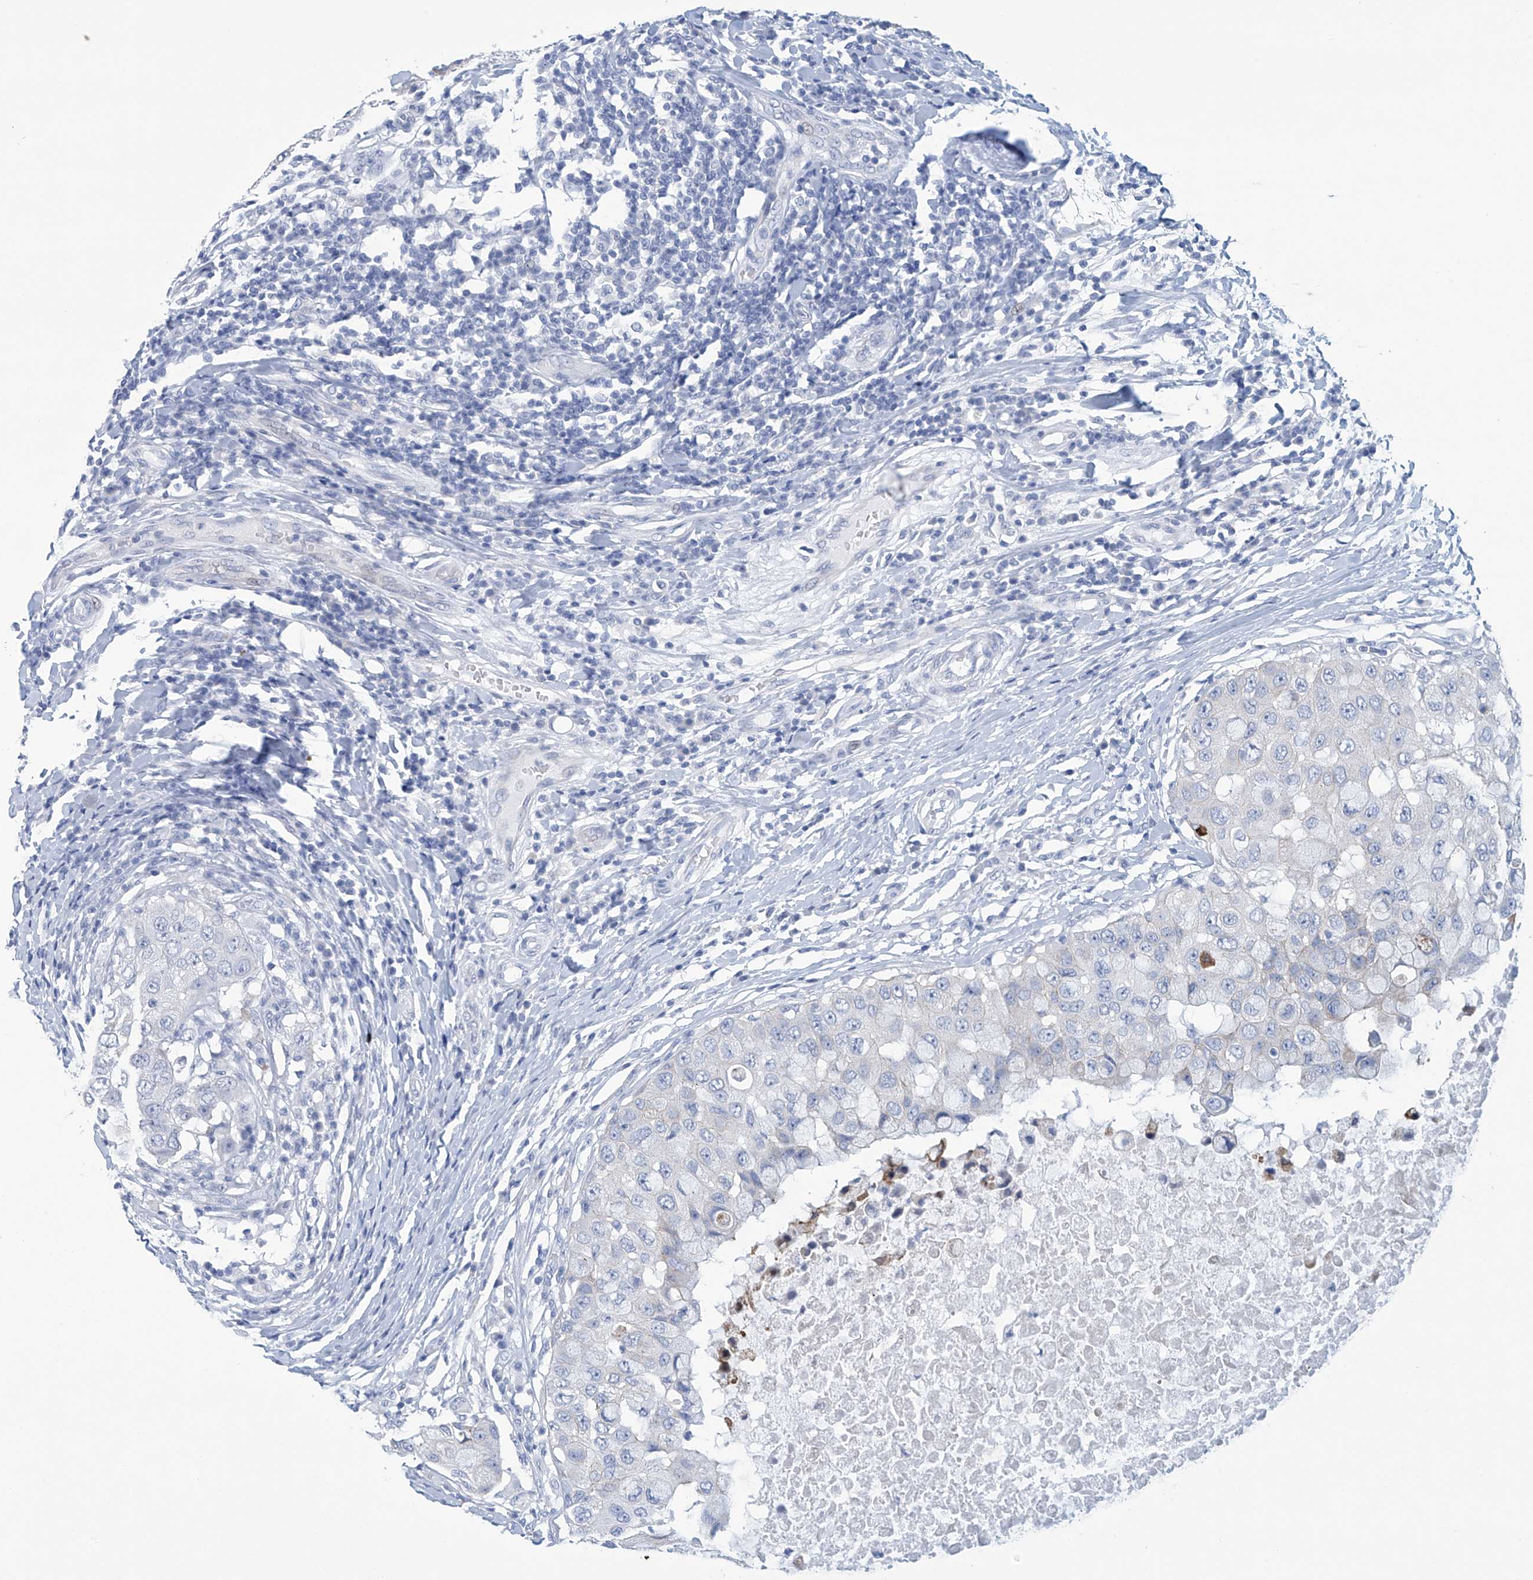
{"staining": {"intensity": "negative", "quantity": "none", "location": "none"}, "tissue": "breast cancer", "cell_type": "Tumor cells", "image_type": "cancer", "snomed": [{"axis": "morphology", "description": "Duct carcinoma"}, {"axis": "topography", "description": "Breast"}], "caption": "Breast cancer stained for a protein using immunohistochemistry displays no expression tumor cells.", "gene": "DSP", "patient": {"sex": "female", "age": 27}}